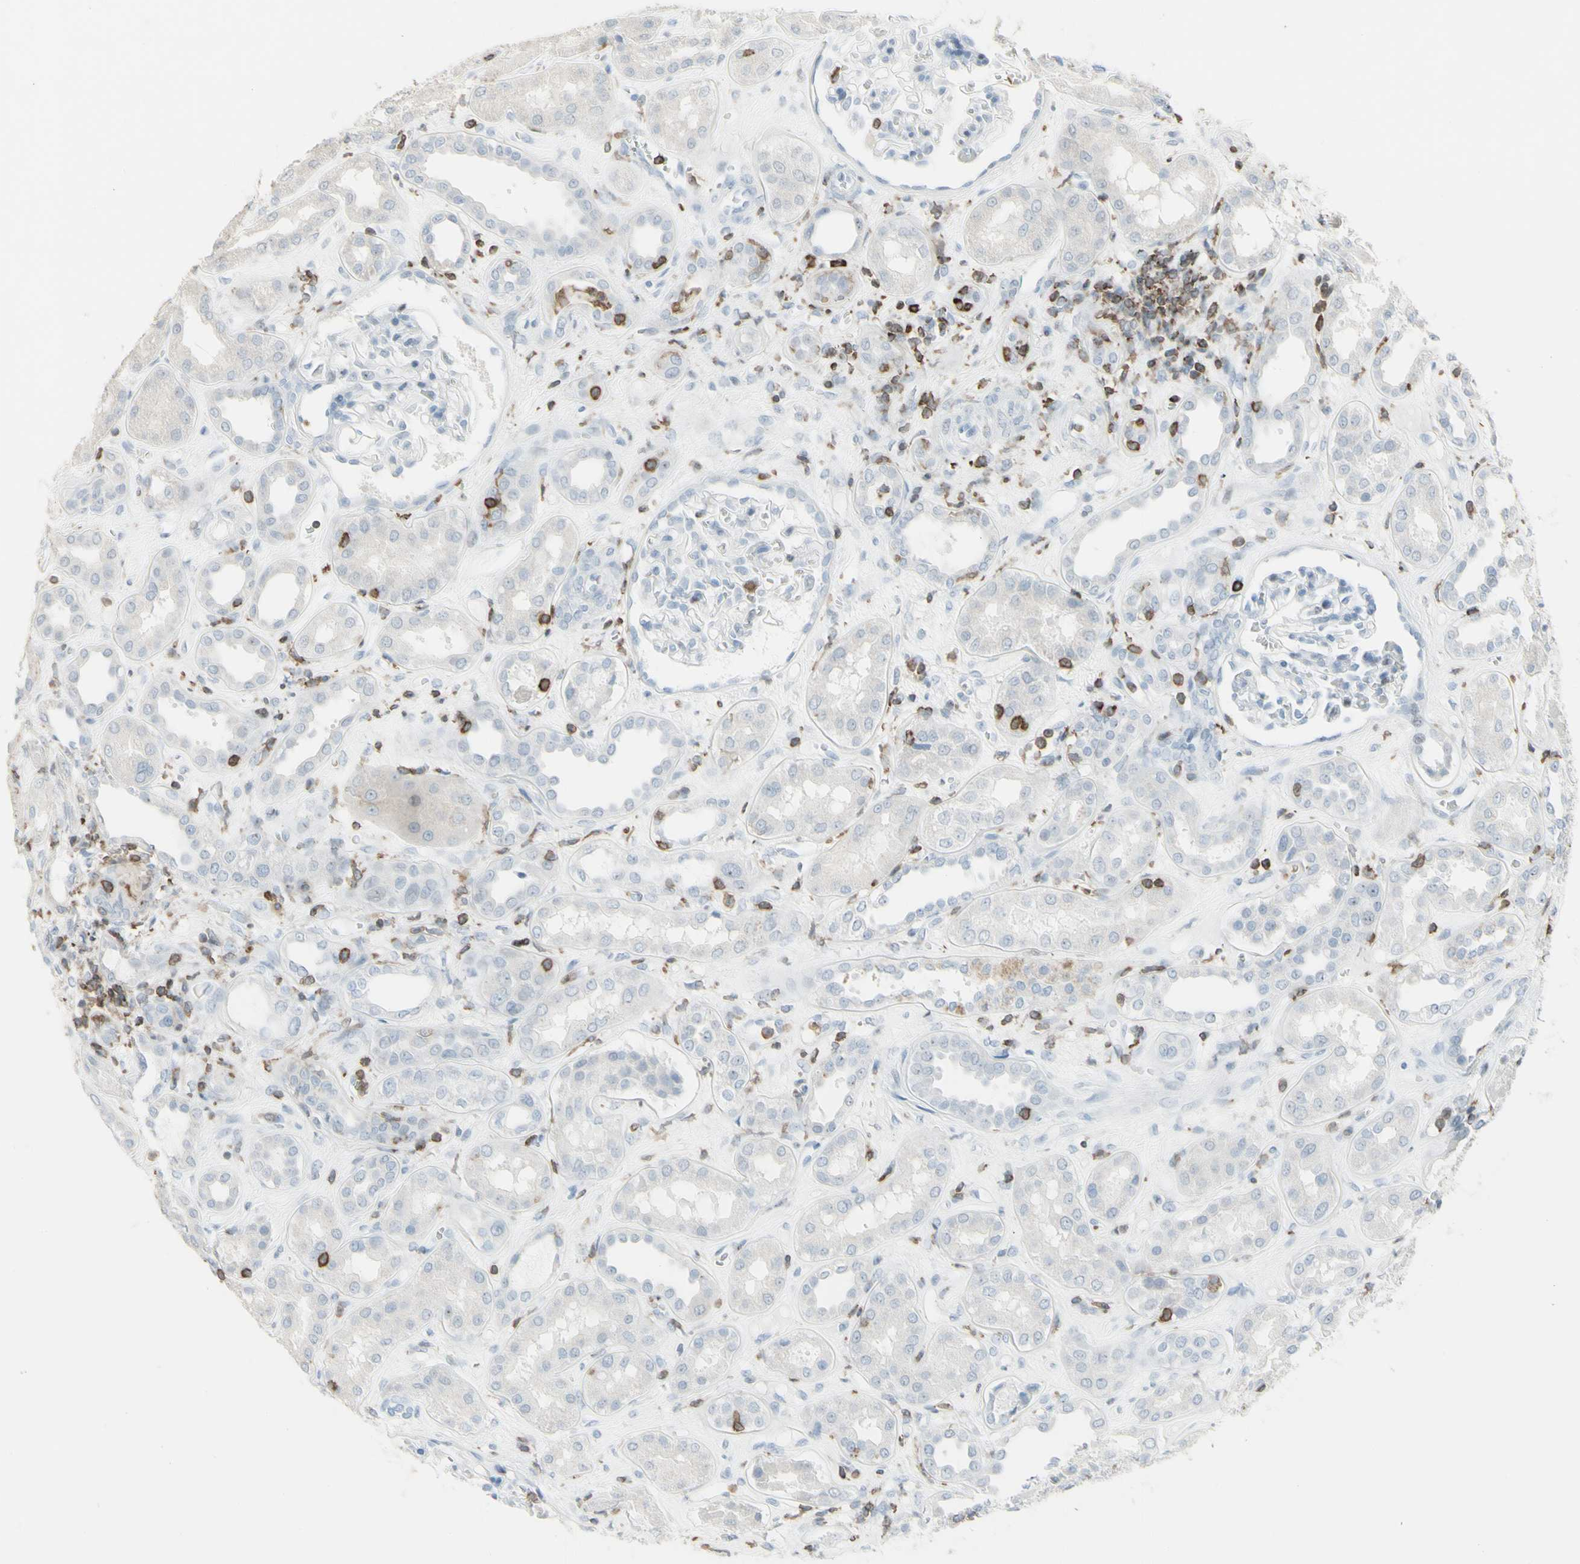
{"staining": {"intensity": "negative", "quantity": "none", "location": "none"}, "tissue": "kidney", "cell_type": "Cells in glomeruli", "image_type": "normal", "snomed": [{"axis": "morphology", "description": "Normal tissue, NOS"}, {"axis": "topography", "description": "Kidney"}], "caption": "Immunohistochemical staining of unremarkable kidney exhibits no significant expression in cells in glomeruli. (DAB IHC, high magnification).", "gene": "NRG1", "patient": {"sex": "male", "age": 59}}